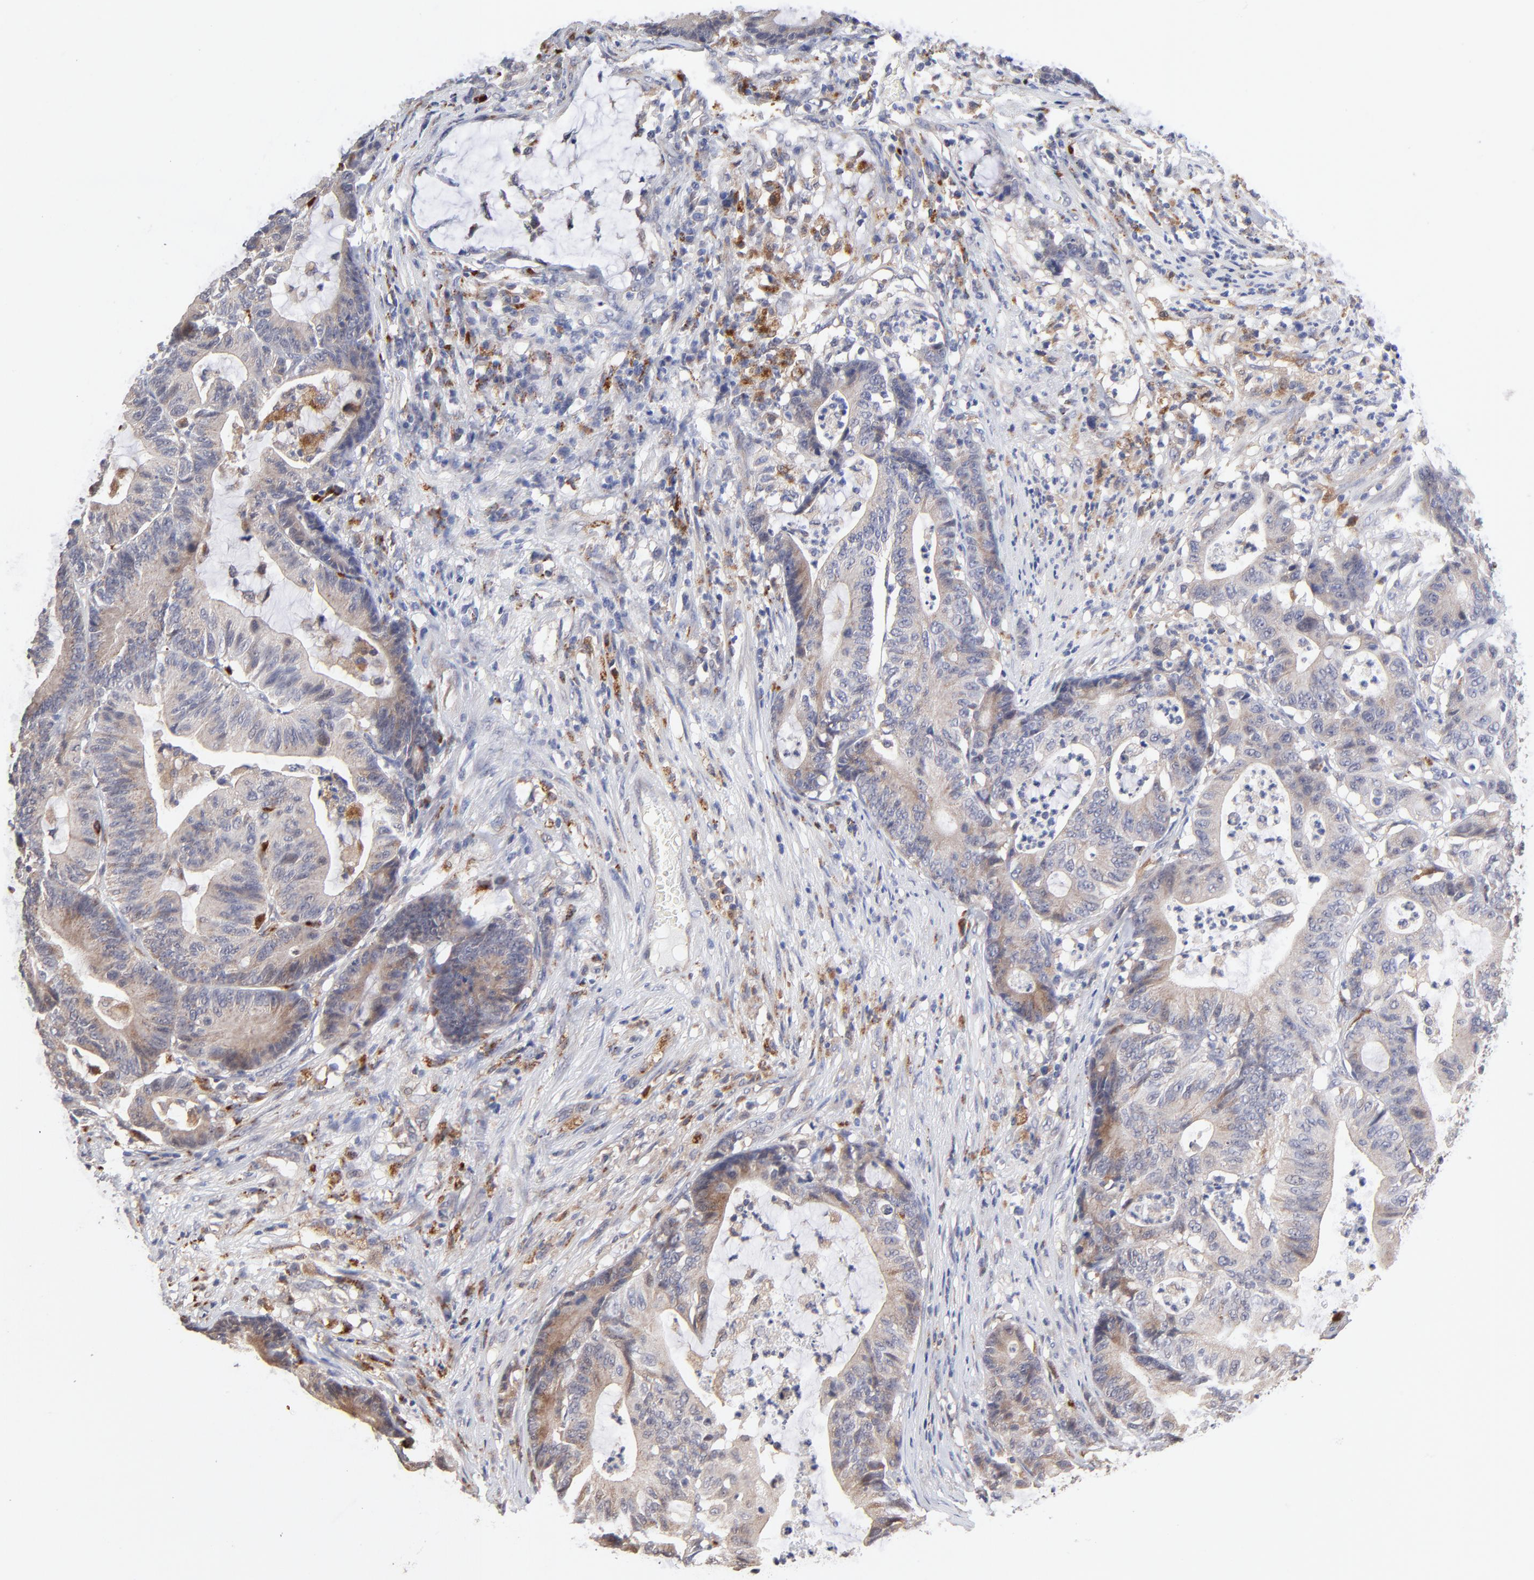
{"staining": {"intensity": "moderate", "quantity": ">75%", "location": "cytoplasmic/membranous"}, "tissue": "colorectal cancer", "cell_type": "Tumor cells", "image_type": "cancer", "snomed": [{"axis": "morphology", "description": "Adenocarcinoma, NOS"}, {"axis": "topography", "description": "Colon"}], "caption": "A medium amount of moderate cytoplasmic/membranous positivity is identified in about >75% of tumor cells in colorectal adenocarcinoma tissue.", "gene": "PDE4B", "patient": {"sex": "female", "age": 84}}